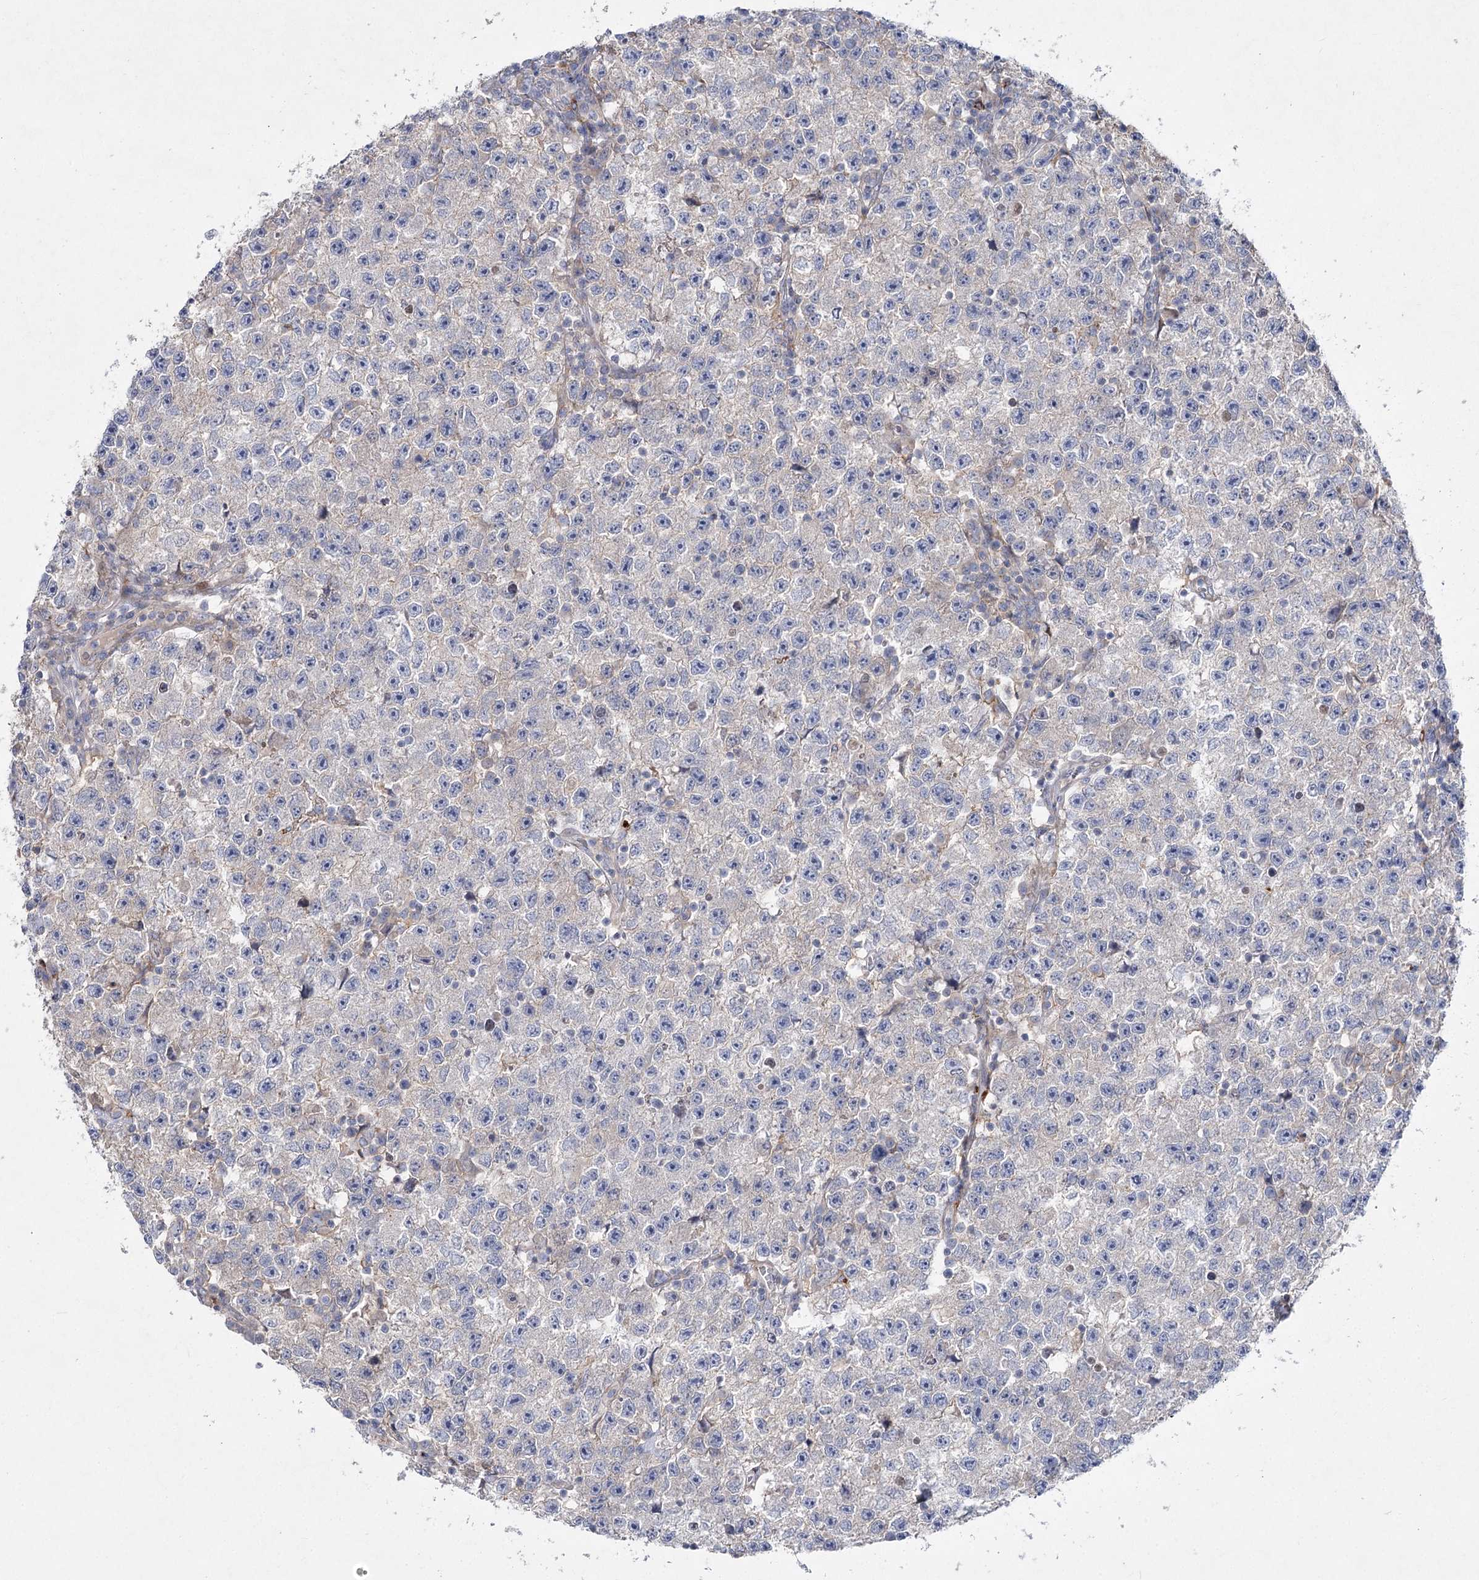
{"staining": {"intensity": "negative", "quantity": "none", "location": "none"}, "tissue": "testis cancer", "cell_type": "Tumor cells", "image_type": "cancer", "snomed": [{"axis": "morphology", "description": "Seminoma, NOS"}, {"axis": "topography", "description": "Testis"}], "caption": "An image of human seminoma (testis) is negative for staining in tumor cells.", "gene": "SH3BP5L", "patient": {"sex": "male", "age": 22}}